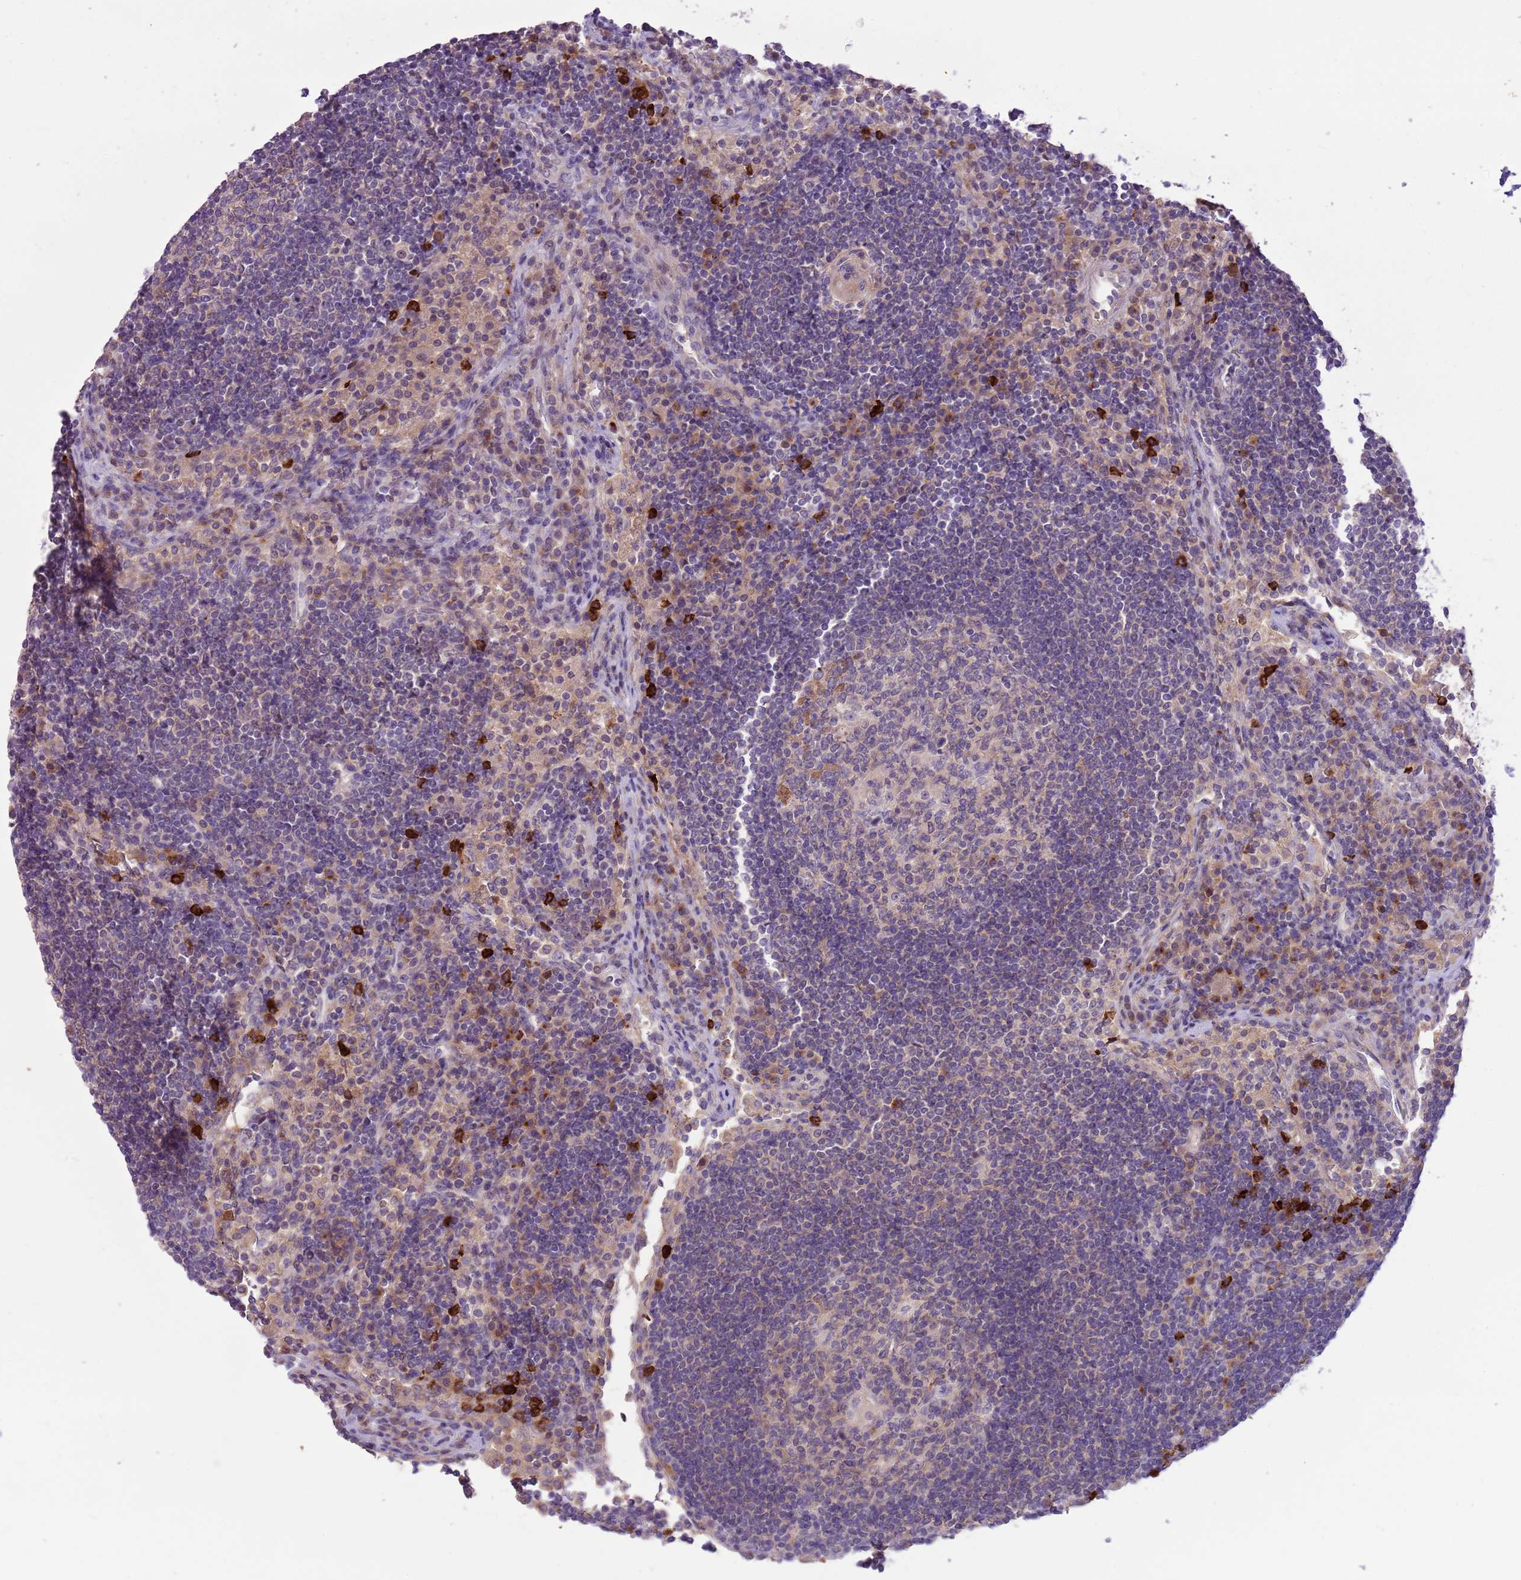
{"staining": {"intensity": "weak", "quantity": "<25%", "location": "cytoplasmic/membranous"}, "tissue": "lymph node", "cell_type": "Germinal center cells", "image_type": "normal", "snomed": [{"axis": "morphology", "description": "Normal tissue, NOS"}, {"axis": "topography", "description": "Lymph node"}], "caption": "An image of lymph node stained for a protein exhibits no brown staining in germinal center cells.", "gene": "SCAMP5", "patient": {"sex": "female", "age": 53}}